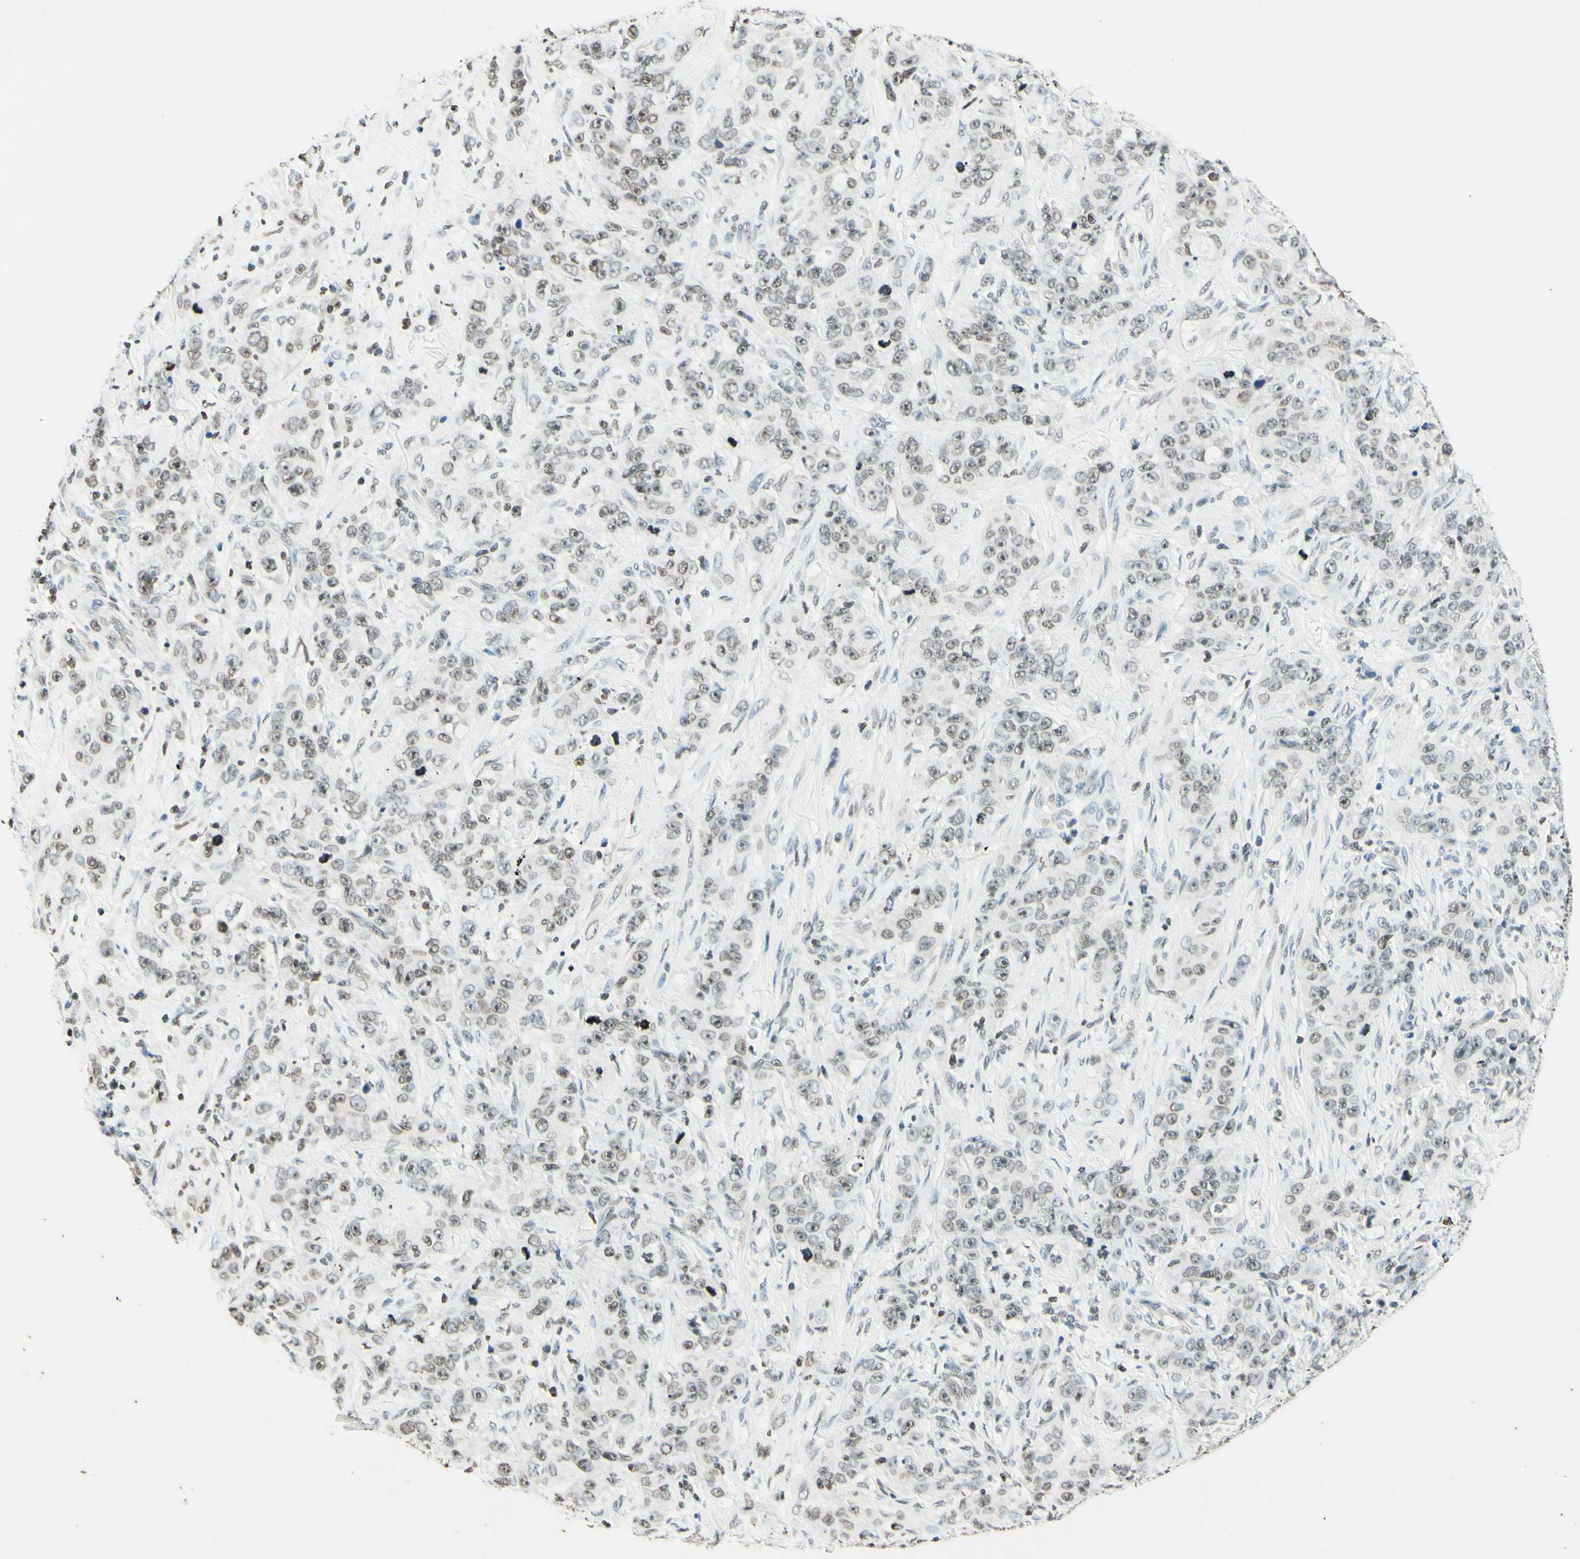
{"staining": {"intensity": "weak", "quantity": "25%-75%", "location": "nuclear"}, "tissue": "stomach cancer", "cell_type": "Tumor cells", "image_type": "cancer", "snomed": [{"axis": "morphology", "description": "Adenocarcinoma, NOS"}, {"axis": "topography", "description": "Stomach"}], "caption": "Protein positivity by immunohistochemistry (IHC) shows weak nuclear staining in approximately 25%-75% of tumor cells in stomach cancer.", "gene": "MSH2", "patient": {"sex": "male", "age": 48}}